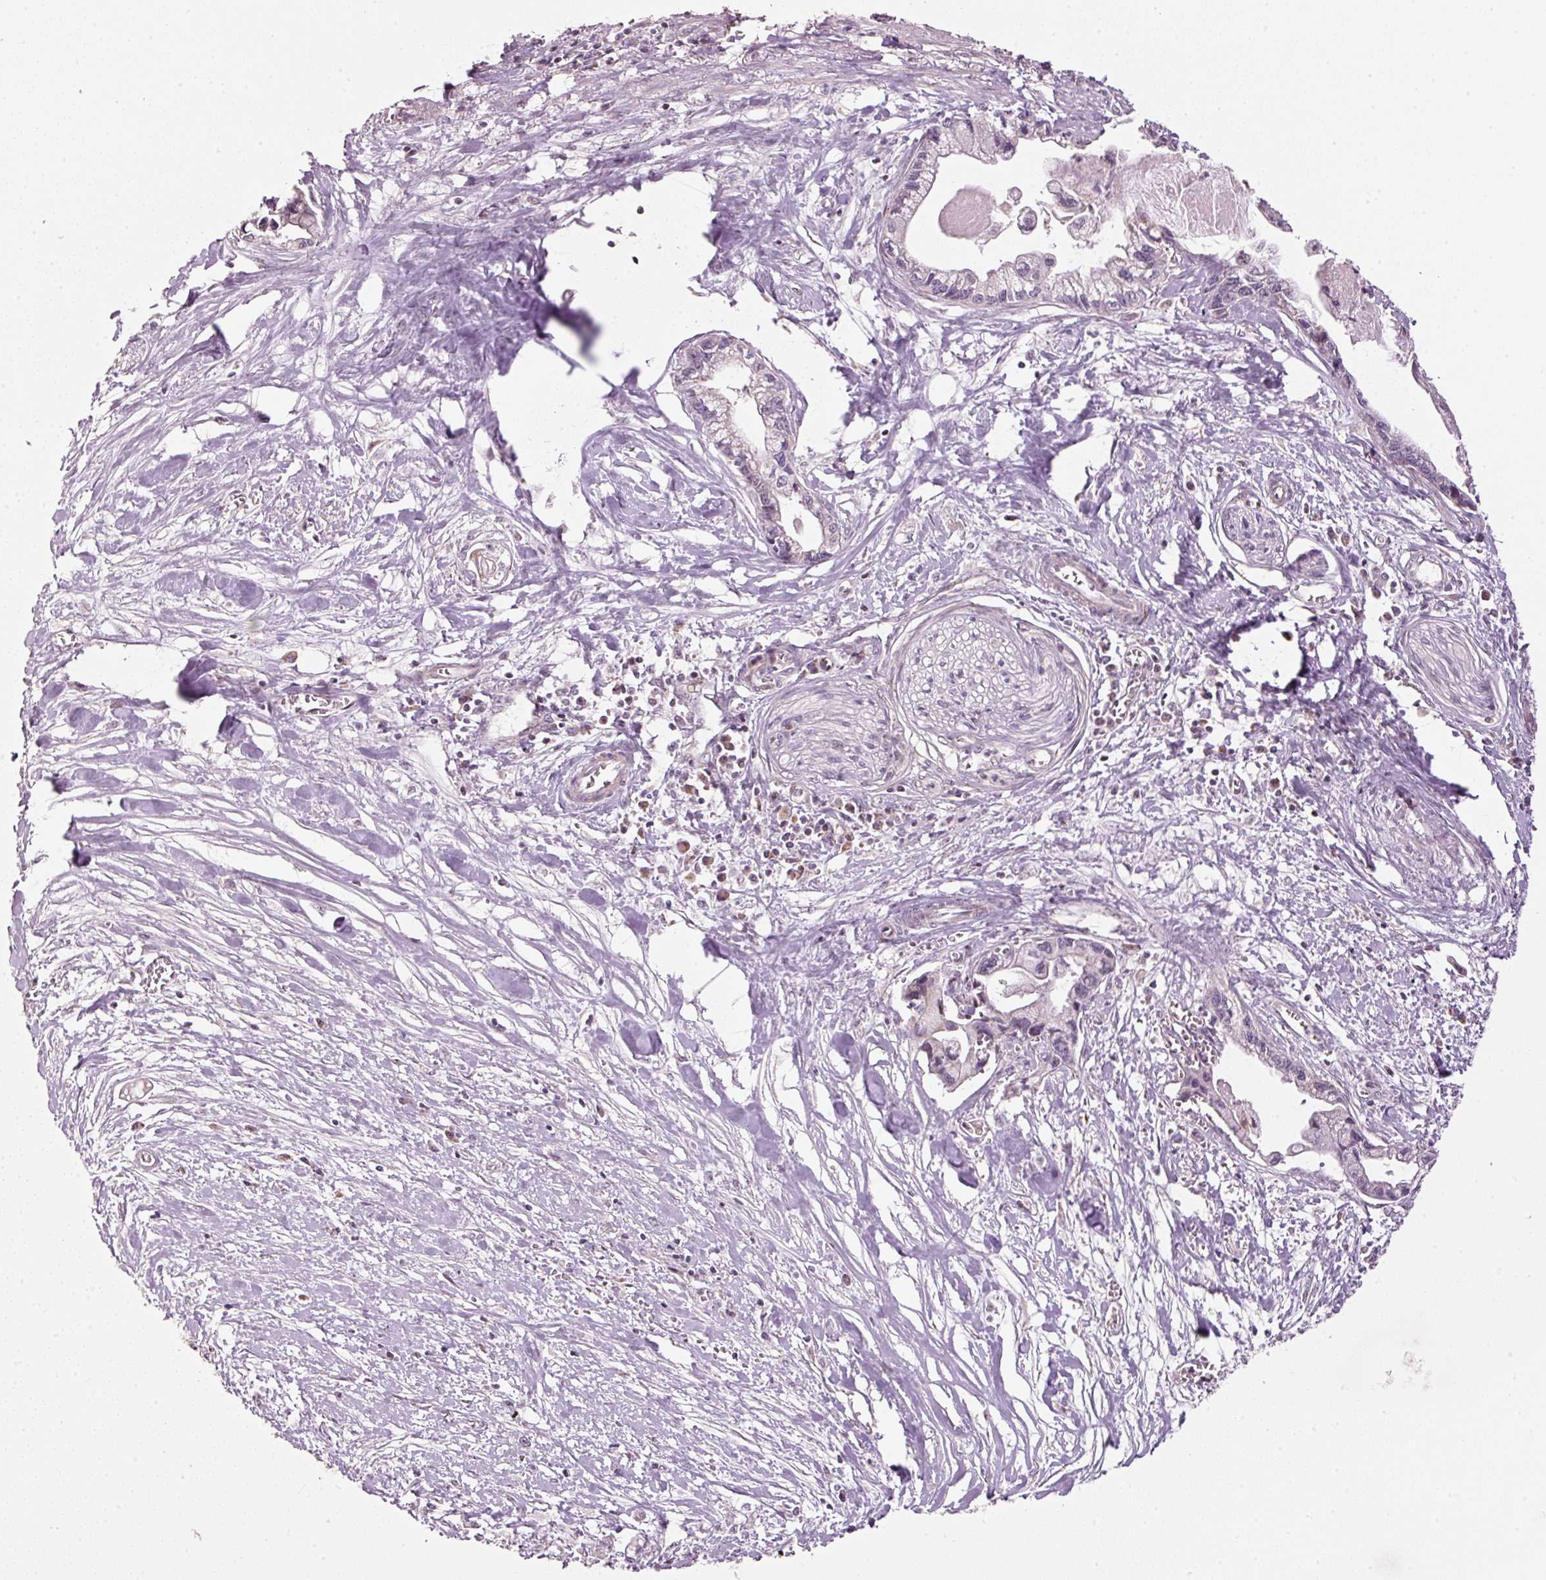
{"staining": {"intensity": "negative", "quantity": "none", "location": "none"}, "tissue": "pancreatic cancer", "cell_type": "Tumor cells", "image_type": "cancer", "snomed": [{"axis": "morphology", "description": "Adenocarcinoma, NOS"}, {"axis": "topography", "description": "Pancreas"}], "caption": "DAB immunohistochemical staining of human pancreatic cancer (adenocarcinoma) shows no significant staining in tumor cells.", "gene": "TOB2", "patient": {"sex": "male", "age": 61}}